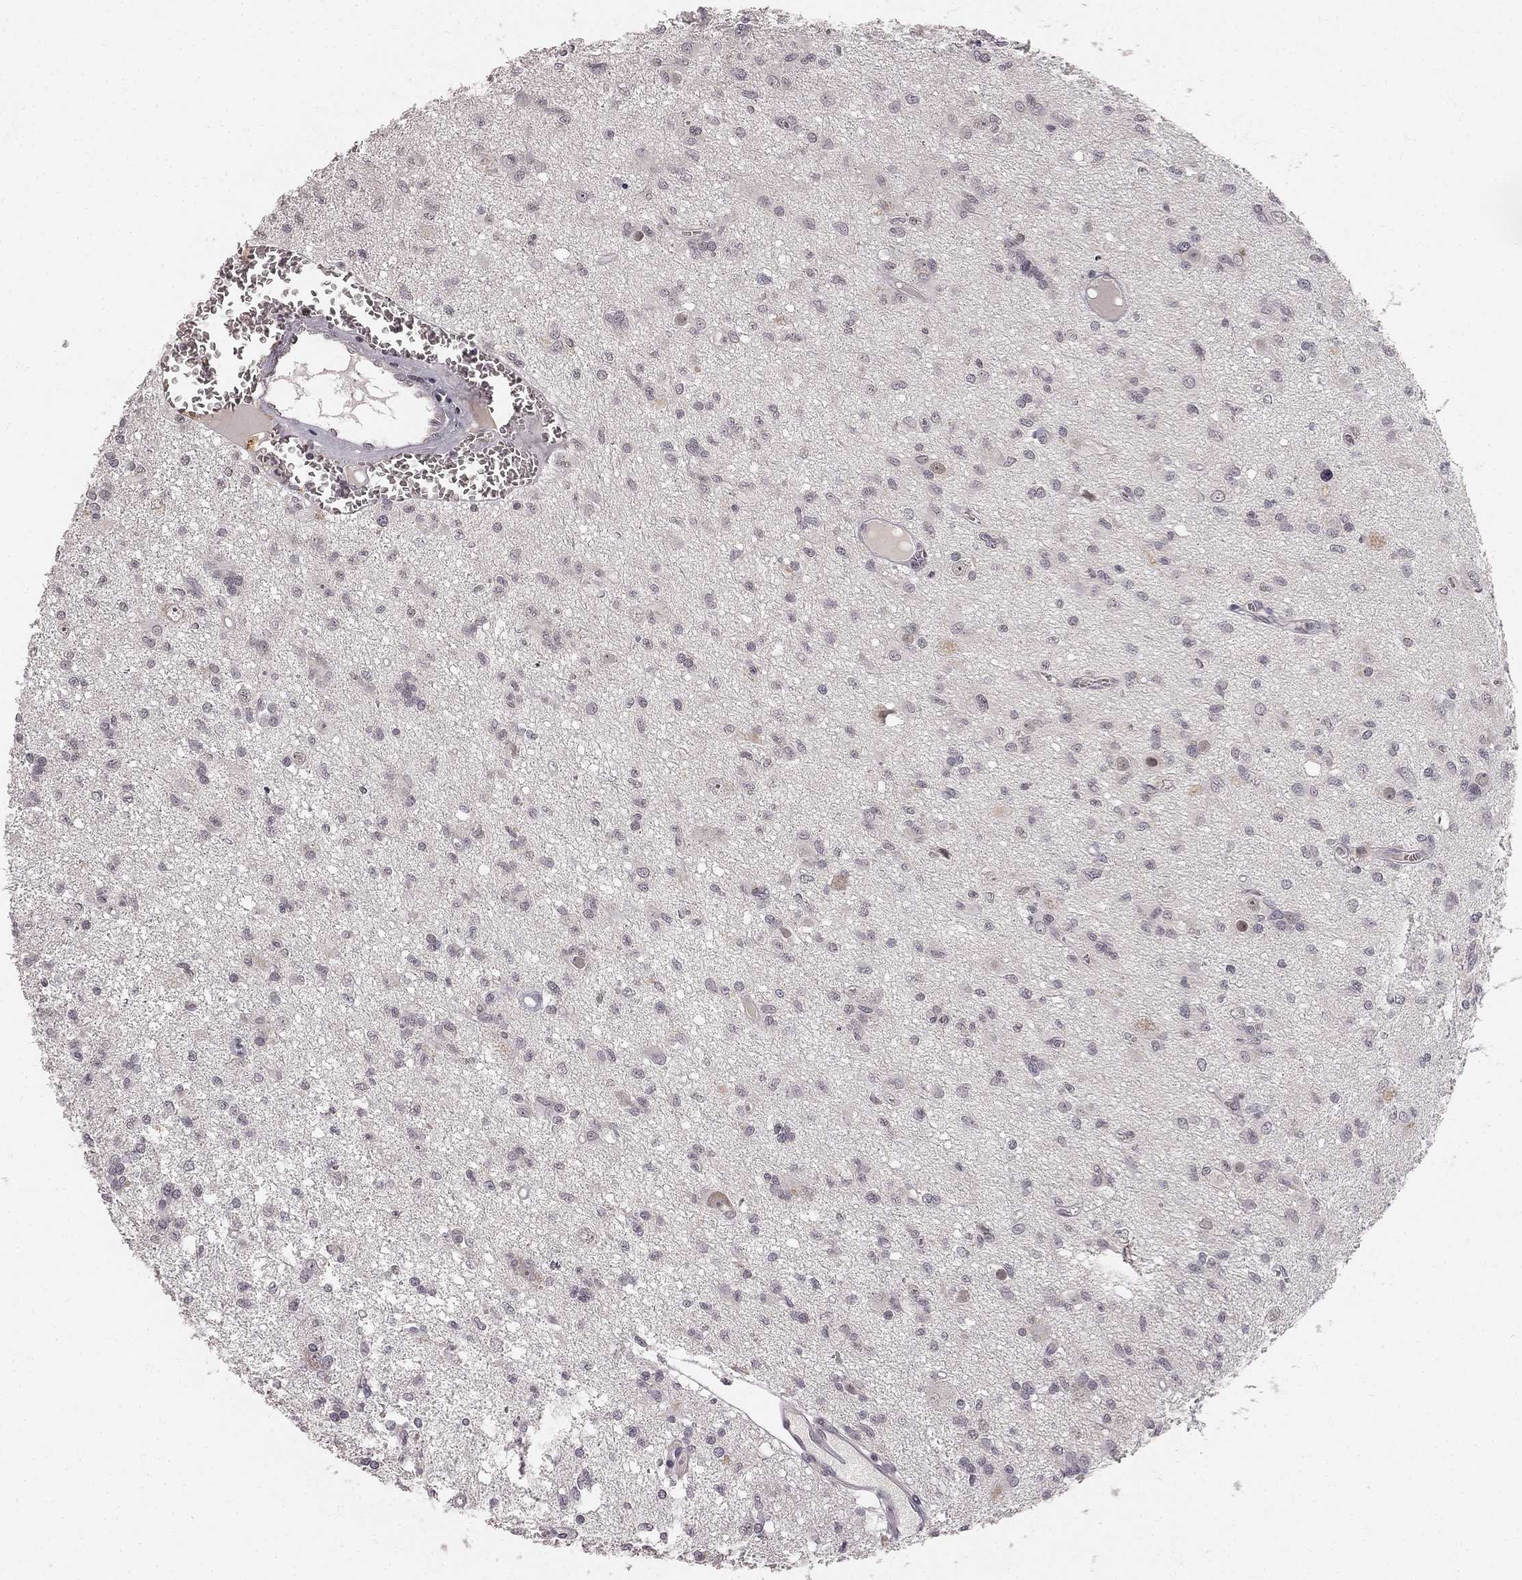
{"staining": {"intensity": "negative", "quantity": "none", "location": "none"}, "tissue": "glioma", "cell_type": "Tumor cells", "image_type": "cancer", "snomed": [{"axis": "morphology", "description": "Glioma, malignant, Low grade"}, {"axis": "topography", "description": "Brain"}], "caption": "The immunohistochemistry image has no significant staining in tumor cells of glioma tissue. (Stains: DAB immunohistochemistry with hematoxylin counter stain, Microscopy: brightfield microscopy at high magnification).", "gene": "HCN4", "patient": {"sex": "male", "age": 64}}